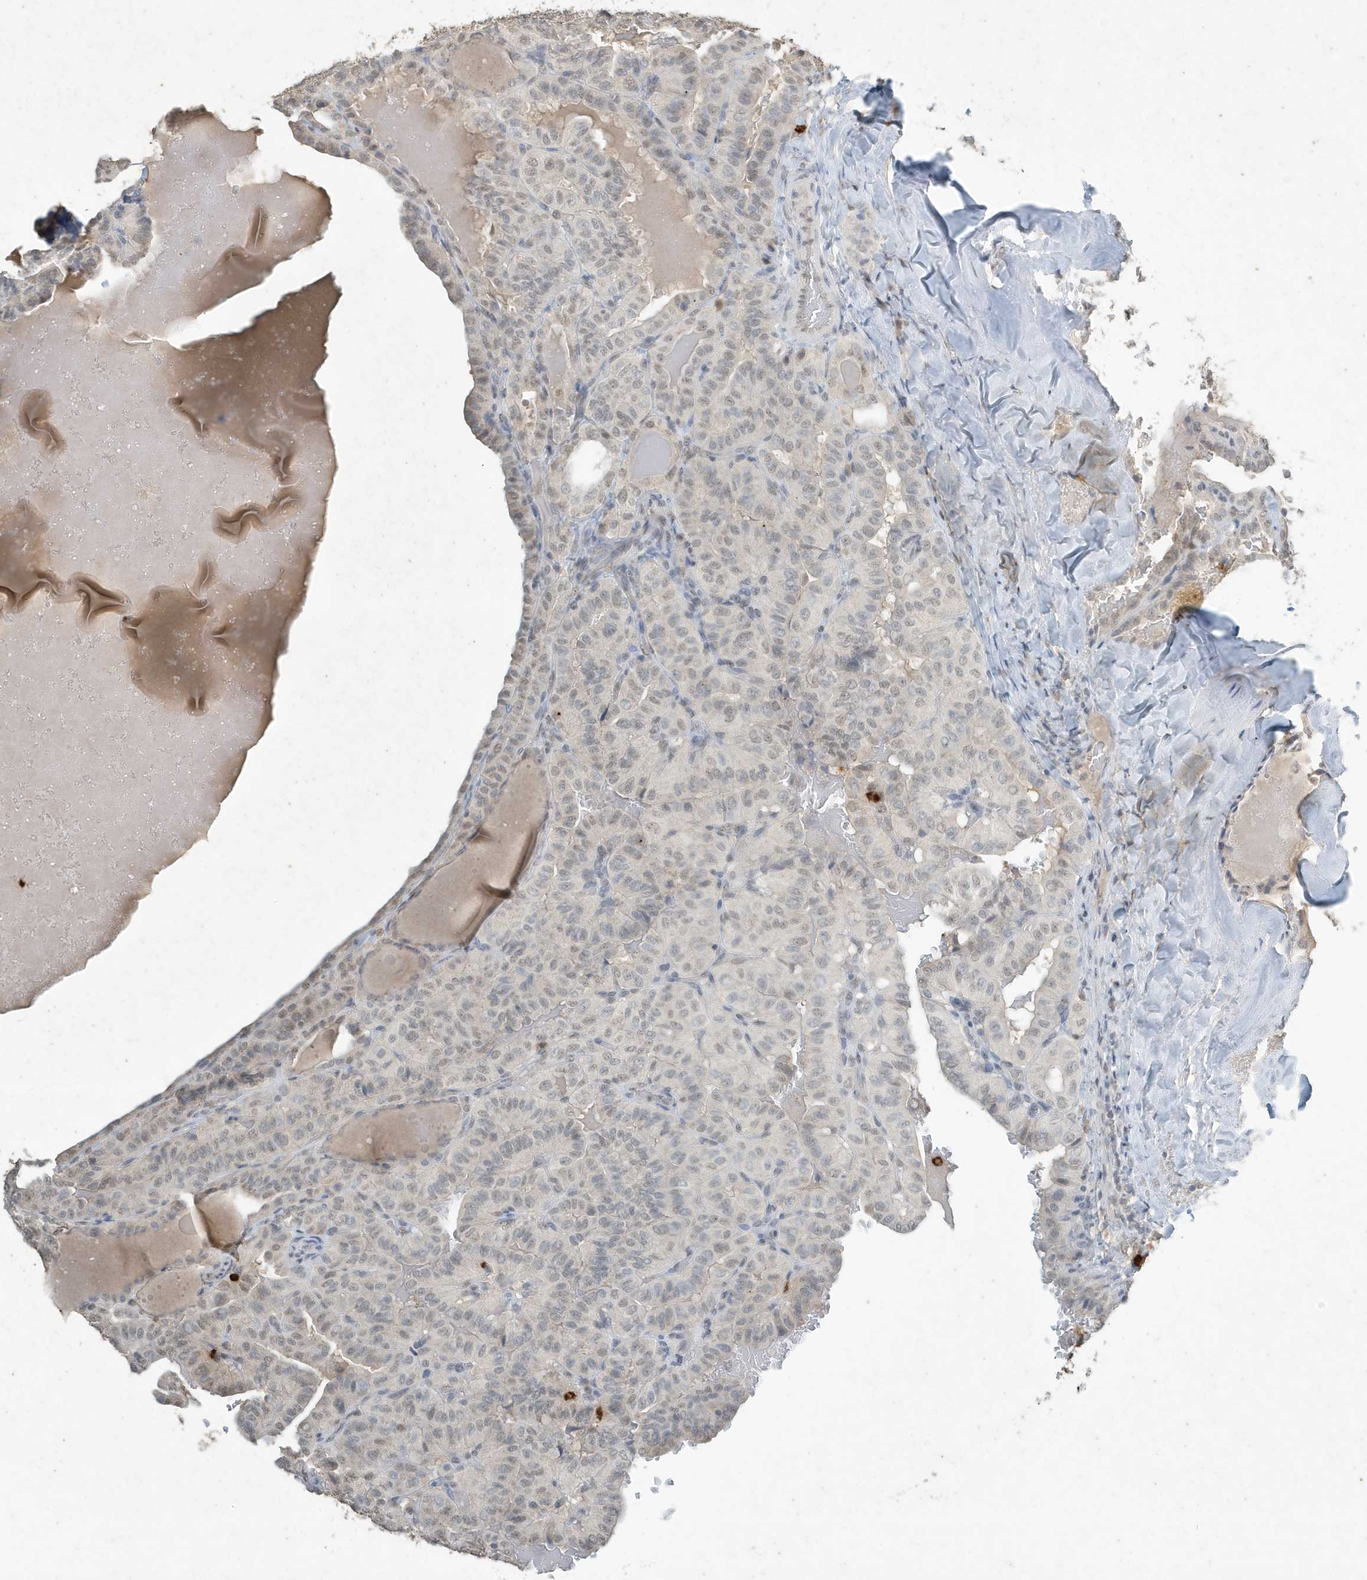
{"staining": {"intensity": "weak", "quantity": "<25%", "location": "nuclear"}, "tissue": "thyroid cancer", "cell_type": "Tumor cells", "image_type": "cancer", "snomed": [{"axis": "morphology", "description": "Papillary adenocarcinoma, NOS"}, {"axis": "topography", "description": "Thyroid gland"}], "caption": "Photomicrograph shows no significant protein staining in tumor cells of papillary adenocarcinoma (thyroid).", "gene": "DEFA1", "patient": {"sex": "male", "age": 77}}